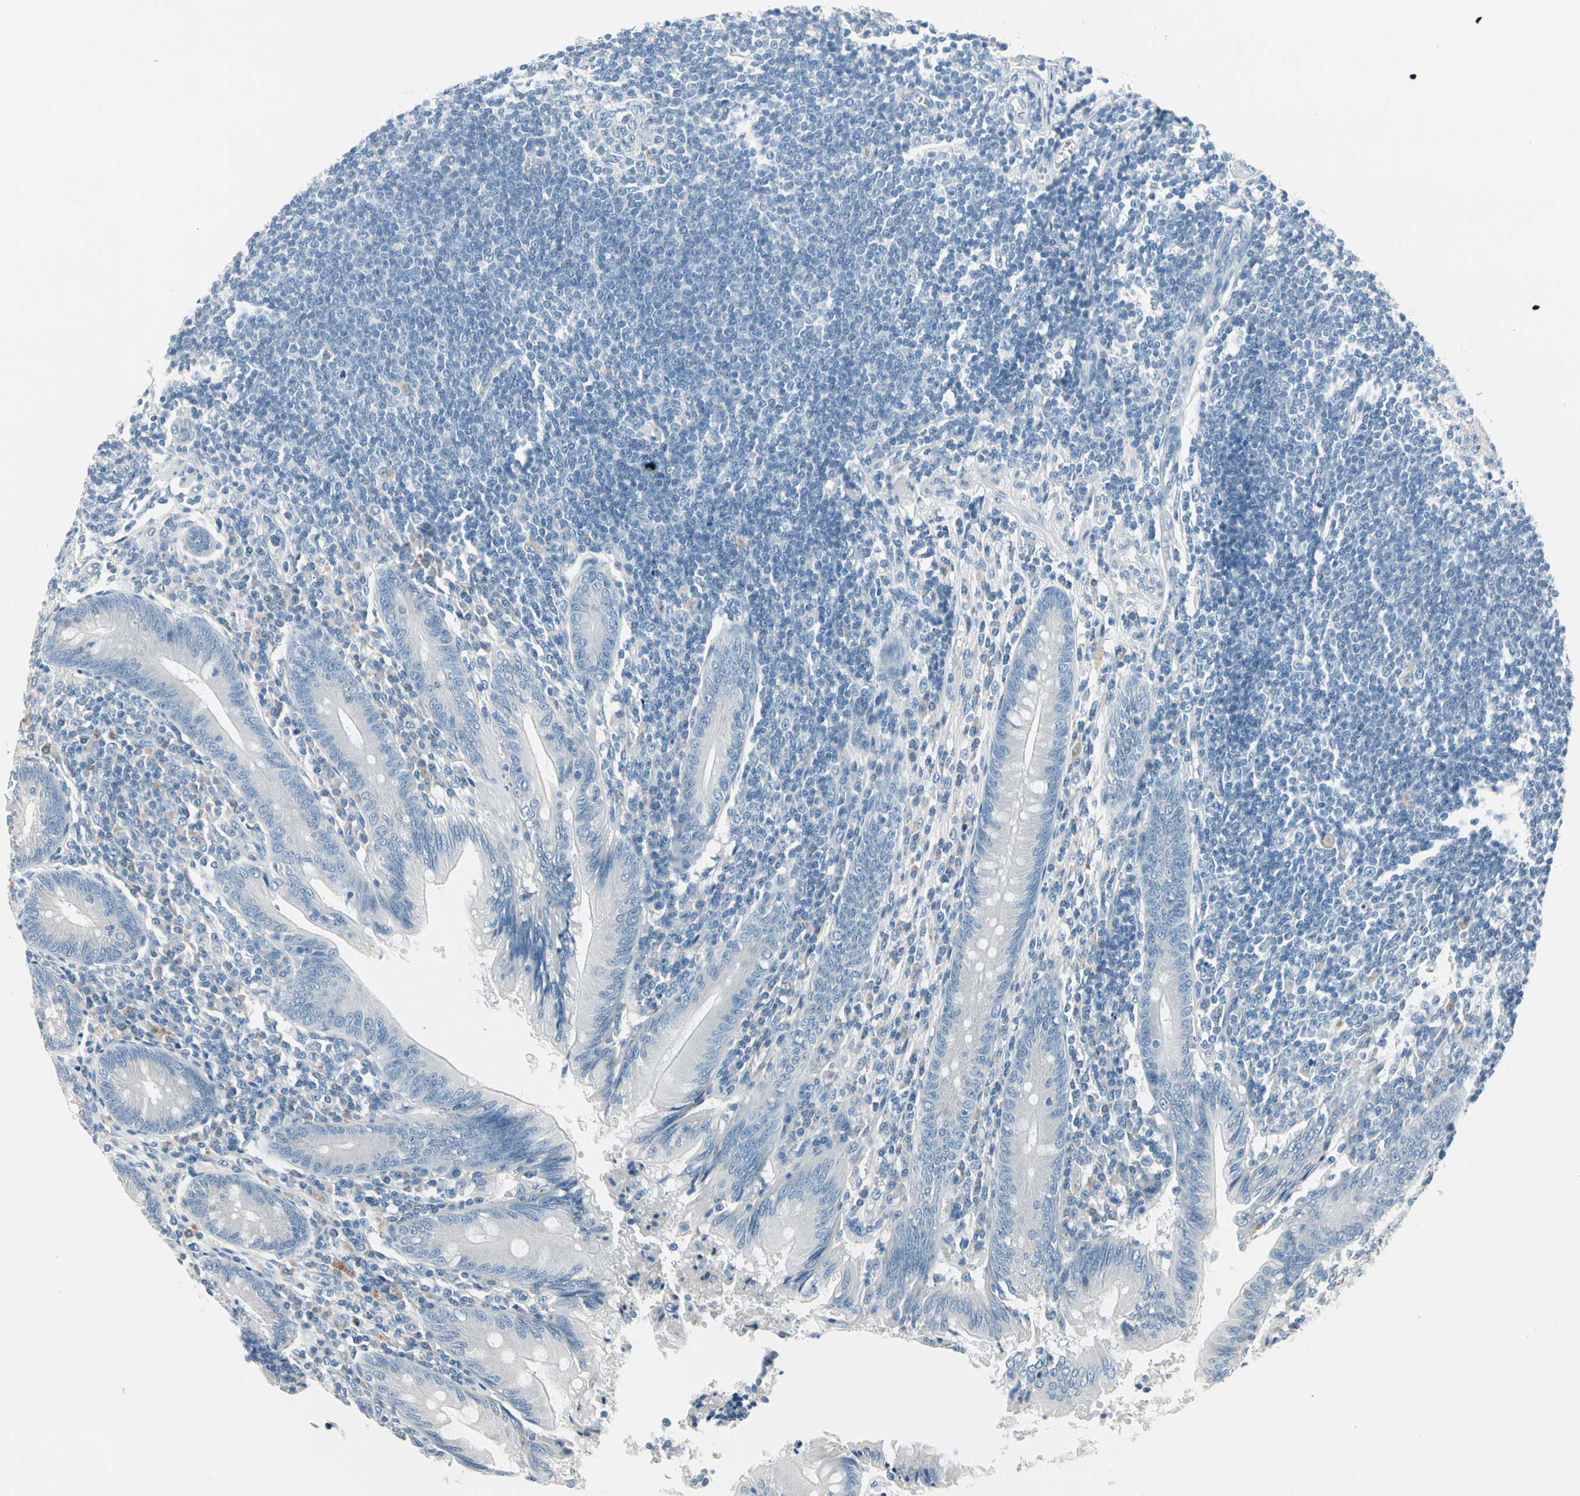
{"staining": {"intensity": "negative", "quantity": "none", "location": "none"}, "tissue": "appendix", "cell_type": "Glandular cells", "image_type": "normal", "snomed": [{"axis": "morphology", "description": "Normal tissue, NOS"}, {"axis": "morphology", "description": "Inflammation, NOS"}, {"axis": "topography", "description": "Appendix"}], "caption": "DAB immunohistochemical staining of benign appendix exhibits no significant staining in glandular cells. The staining was performed using DAB to visualize the protein expression in brown, while the nuclei were stained in blue with hematoxylin (Magnification: 20x).", "gene": "PGR", "patient": {"sex": "male", "age": 46}}